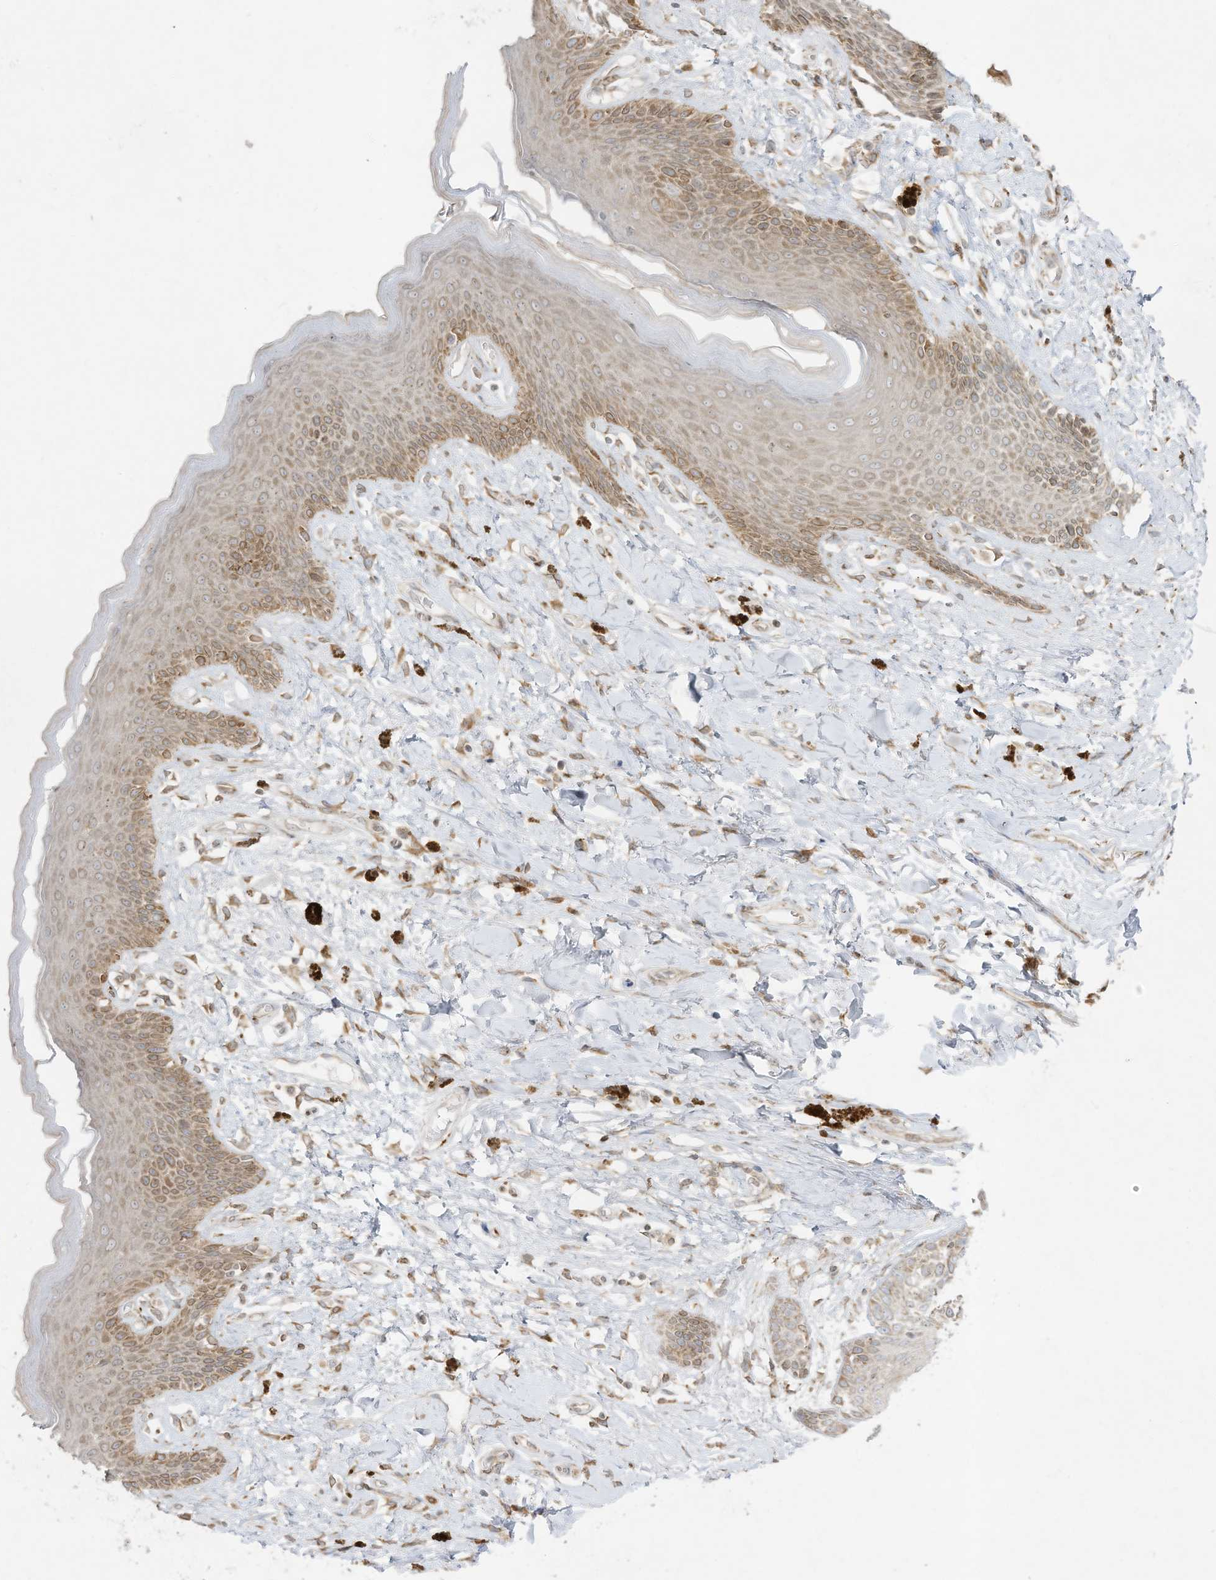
{"staining": {"intensity": "moderate", "quantity": "25%-75%", "location": "cytoplasmic/membranous"}, "tissue": "skin", "cell_type": "Epidermal cells", "image_type": "normal", "snomed": [{"axis": "morphology", "description": "Normal tissue, NOS"}, {"axis": "topography", "description": "Anal"}], "caption": "Moderate cytoplasmic/membranous staining for a protein is seen in approximately 25%-75% of epidermal cells of normal skin using immunohistochemistry (IHC).", "gene": "PTK6", "patient": {"sex": "female", "age": 78}}